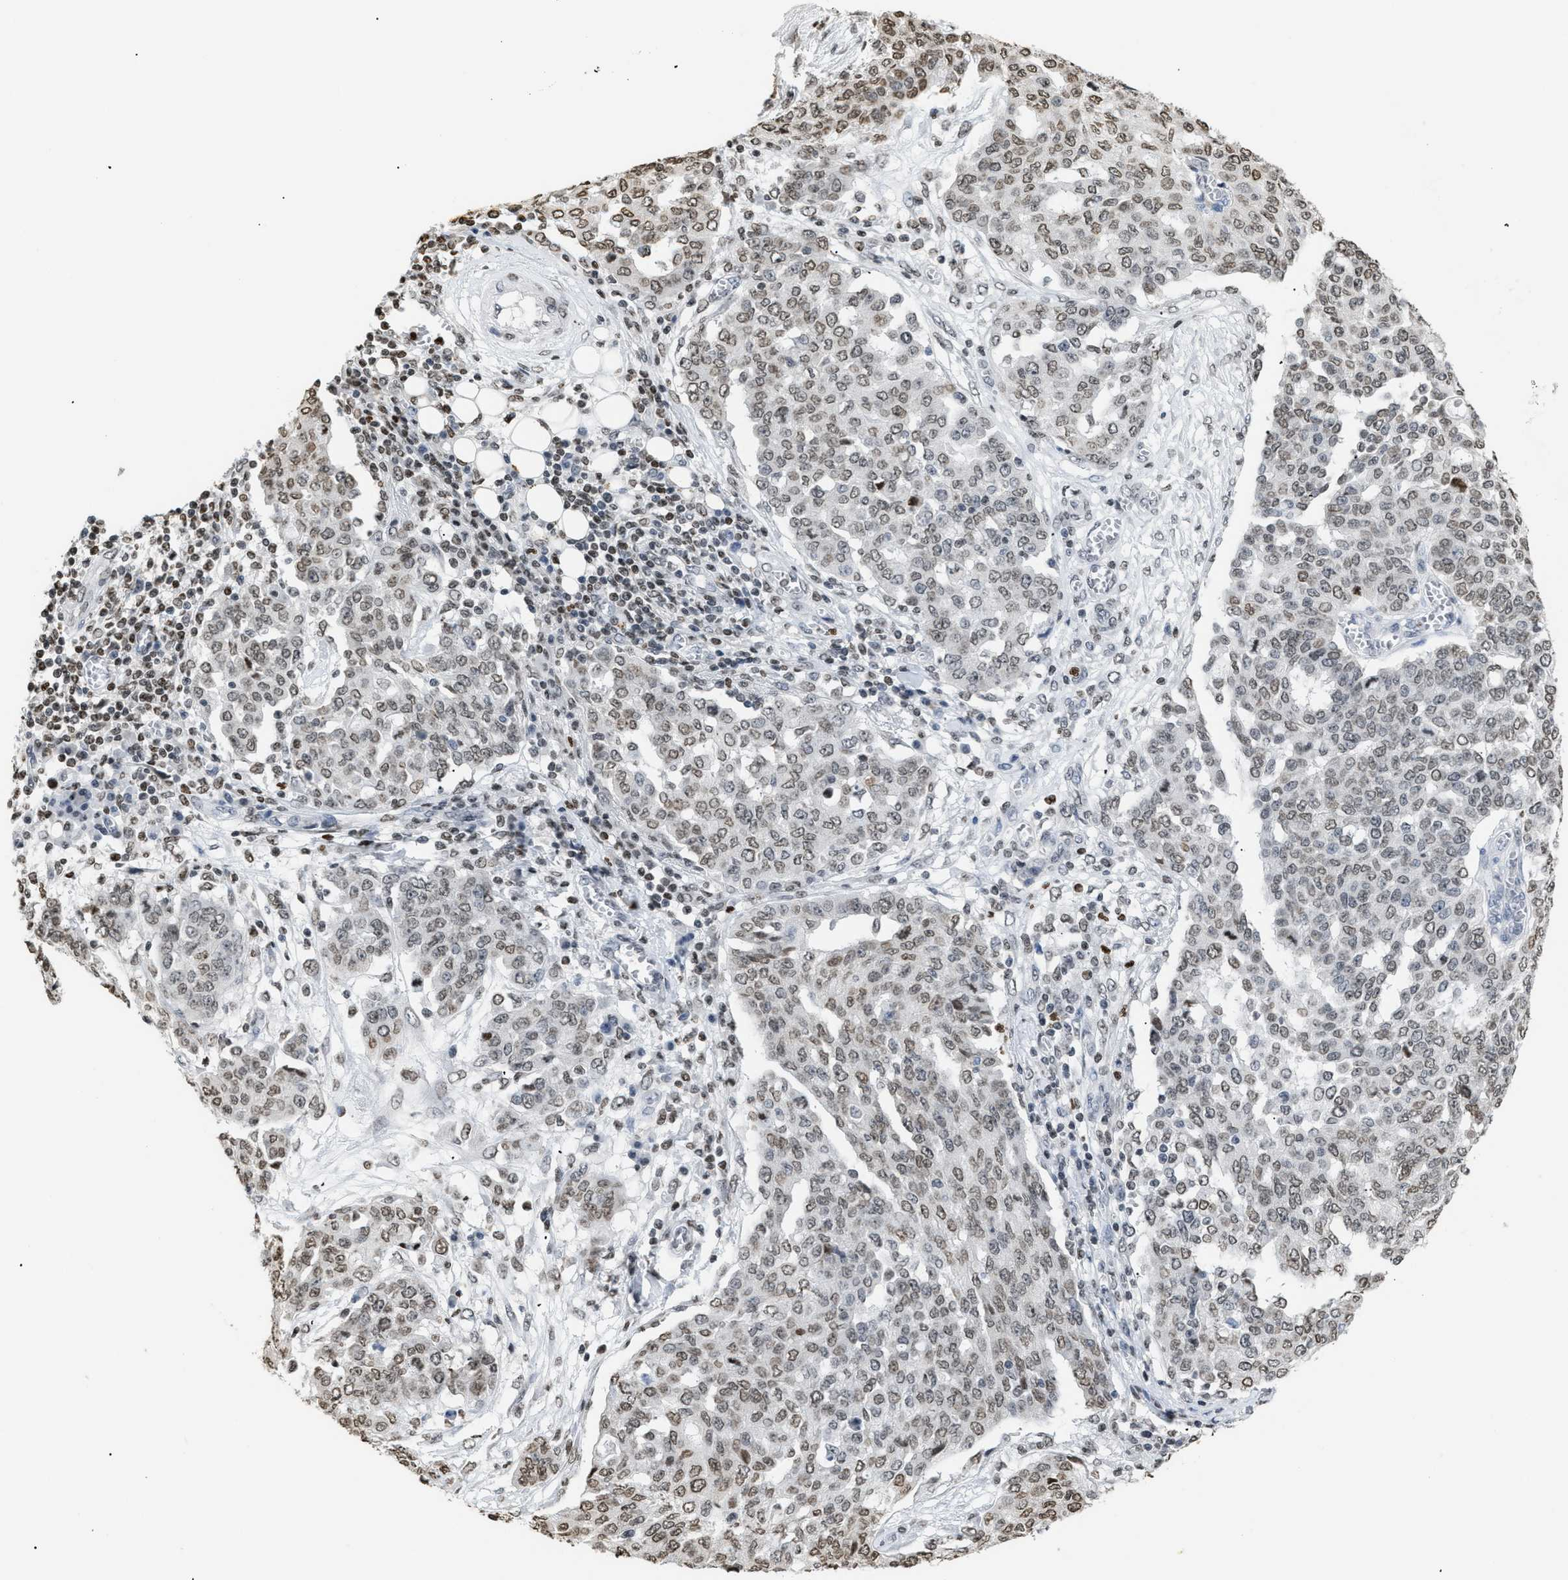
{"staining": {"intensity": "weak", "quantity": ">75%", "location": "nuclear"}, "tissue": "ovarian cancer", "cell_type": "Tumor cells", "image_type": "cancer", "snomed": [{"axis": "morphology", "description": "Cystadenocarcinoma, serous, NOS"}, {"axis": "topography", "description": "Soft tissue"}, {"axis": "topography", "description": "Ovary"}], "caption": "Serous cystadenocarcinoma (ovarian) was stained to show a protein in brown. There is low levels of weak nuclear expression in approximately >75% of tumor cells.", "gene": "HMGN2", "patient": {"sex": "female", "age": 57}}